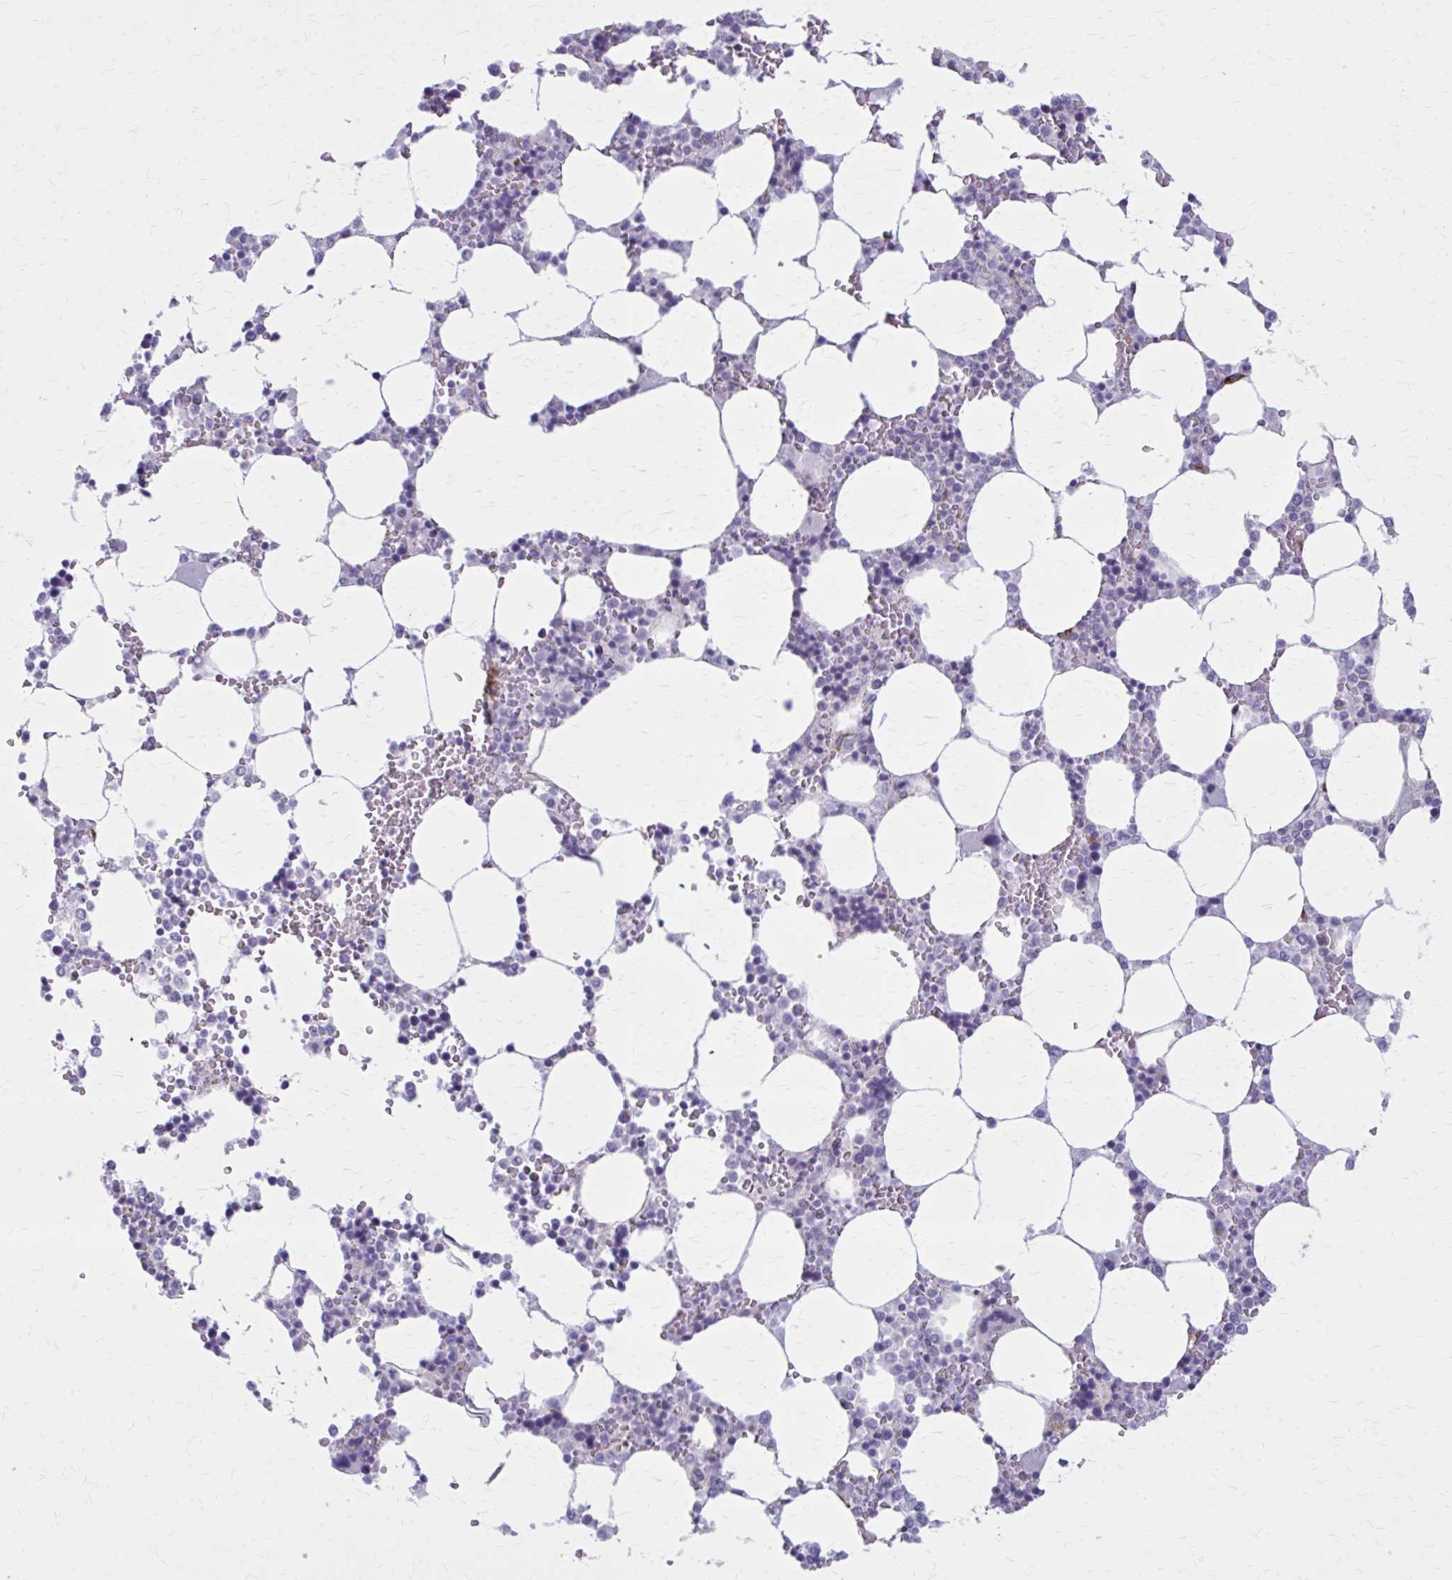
{"staining": {"intensity": "negative", "quantity": "none", "location": "none"}, "tissue": "bone marrow", "cell_type": "Hematopoietic cells", "image_type": "normal", "snomed": [{"axis": "morphology", "description": "Normal tissue, NOS"}, {"axis": "topography", "description": "Bone marrow"}], "caption": "Image shows no protein positivity in hematopoietic cells of unremarkable bone marrow.", "gene": "AKAP12", "patient": {"sex": "male", "age": 64}}